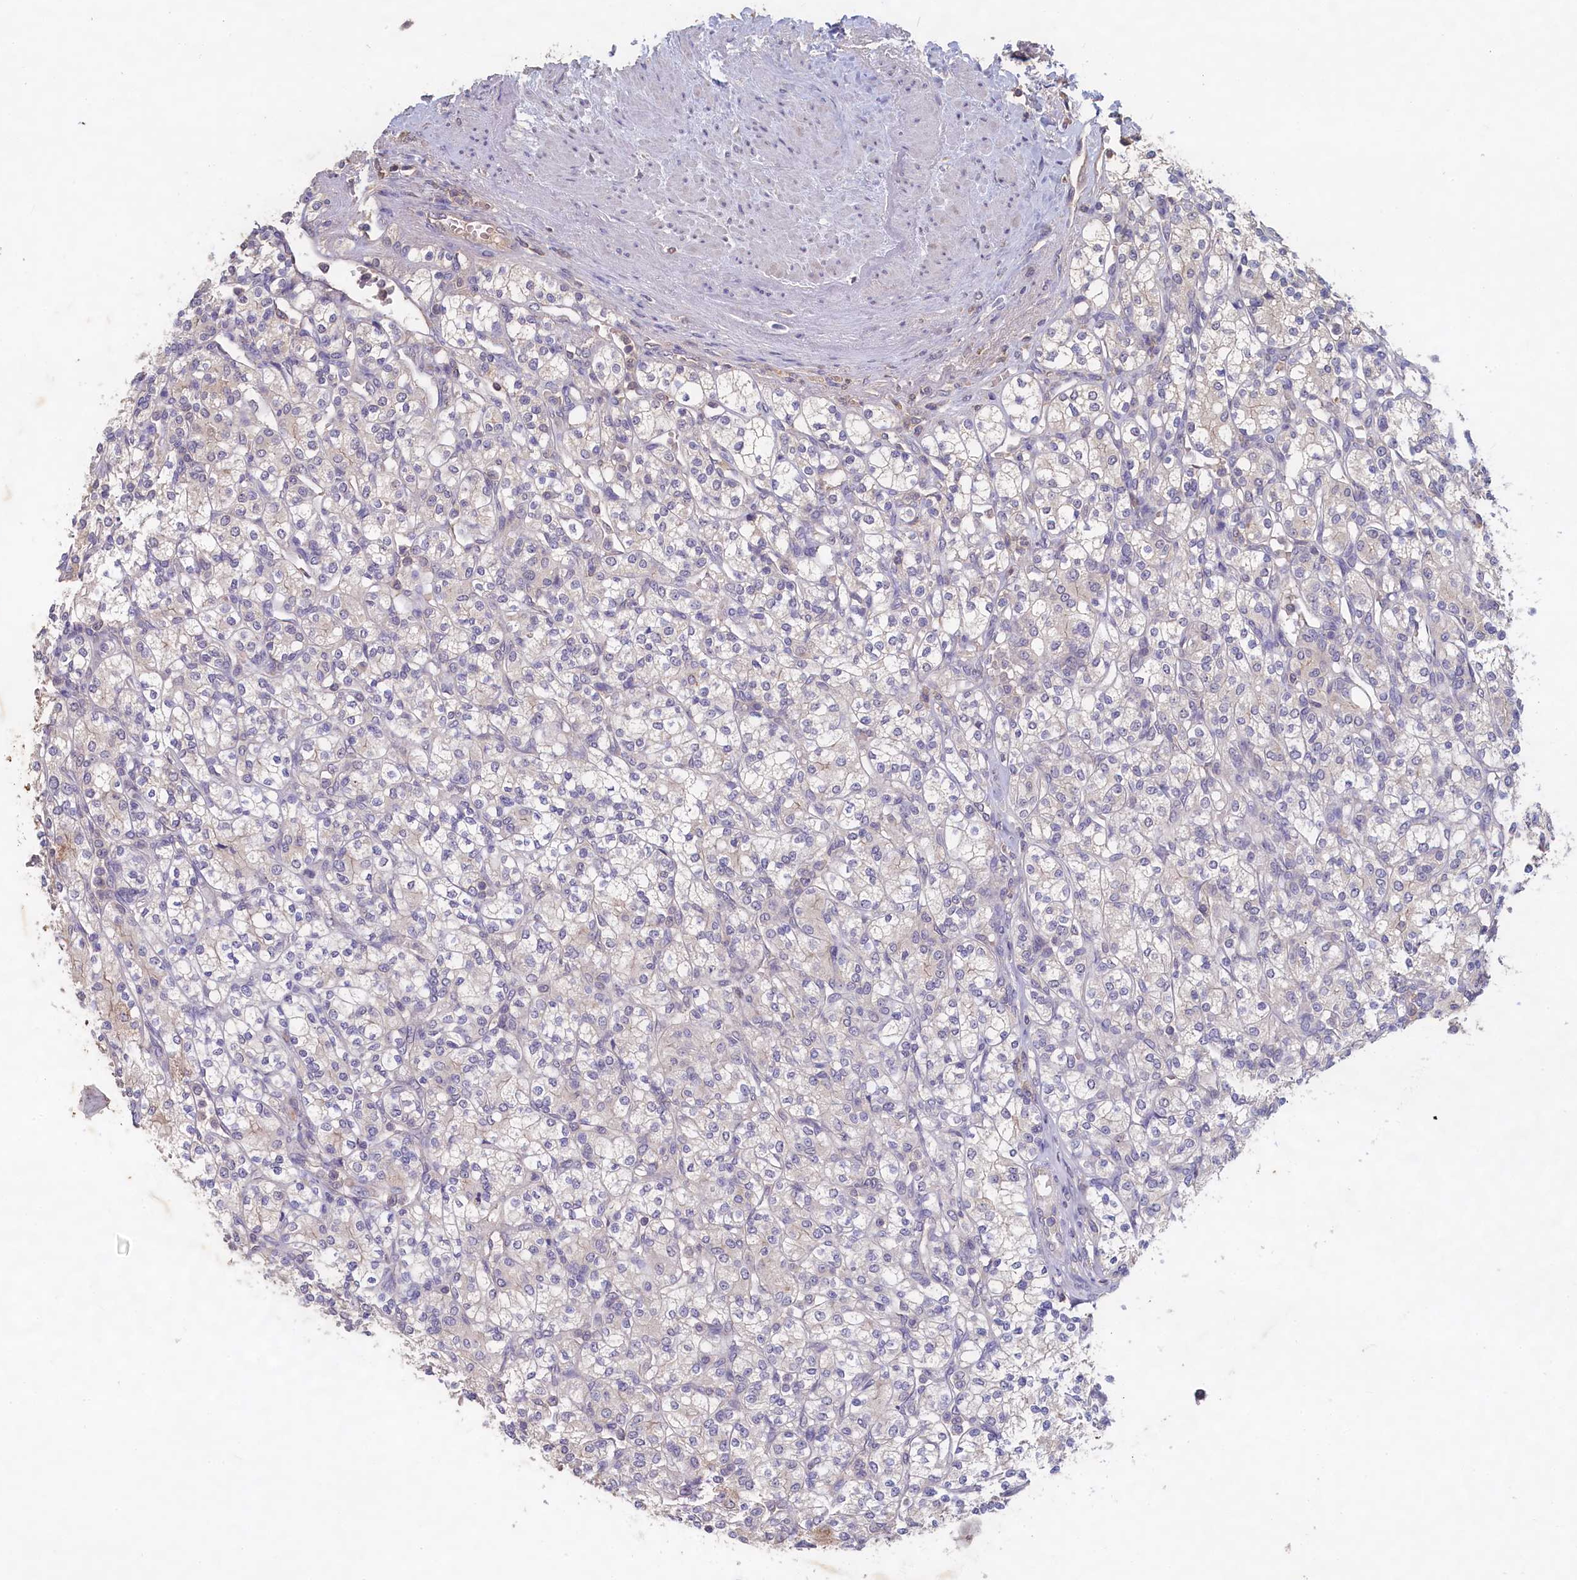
{"staining": {"intensity": "negative", "quantity": "none", "location": "none"}, "tissue": "renal cancer", "cell_type": "Tumor cells", "image_type": "cancer", "snomed": [{"axis": "morphology", "description": "Adenocarcinoma, NOS"}, {"axis": "topography", "description": "Kidney"}], "caption": "Immunohistochemical staining of adenocarcinoma (renal) displays no significant expression in tumor cells.", "gene": "CELF5", "patient": {"sex": "male", "age": 77}}